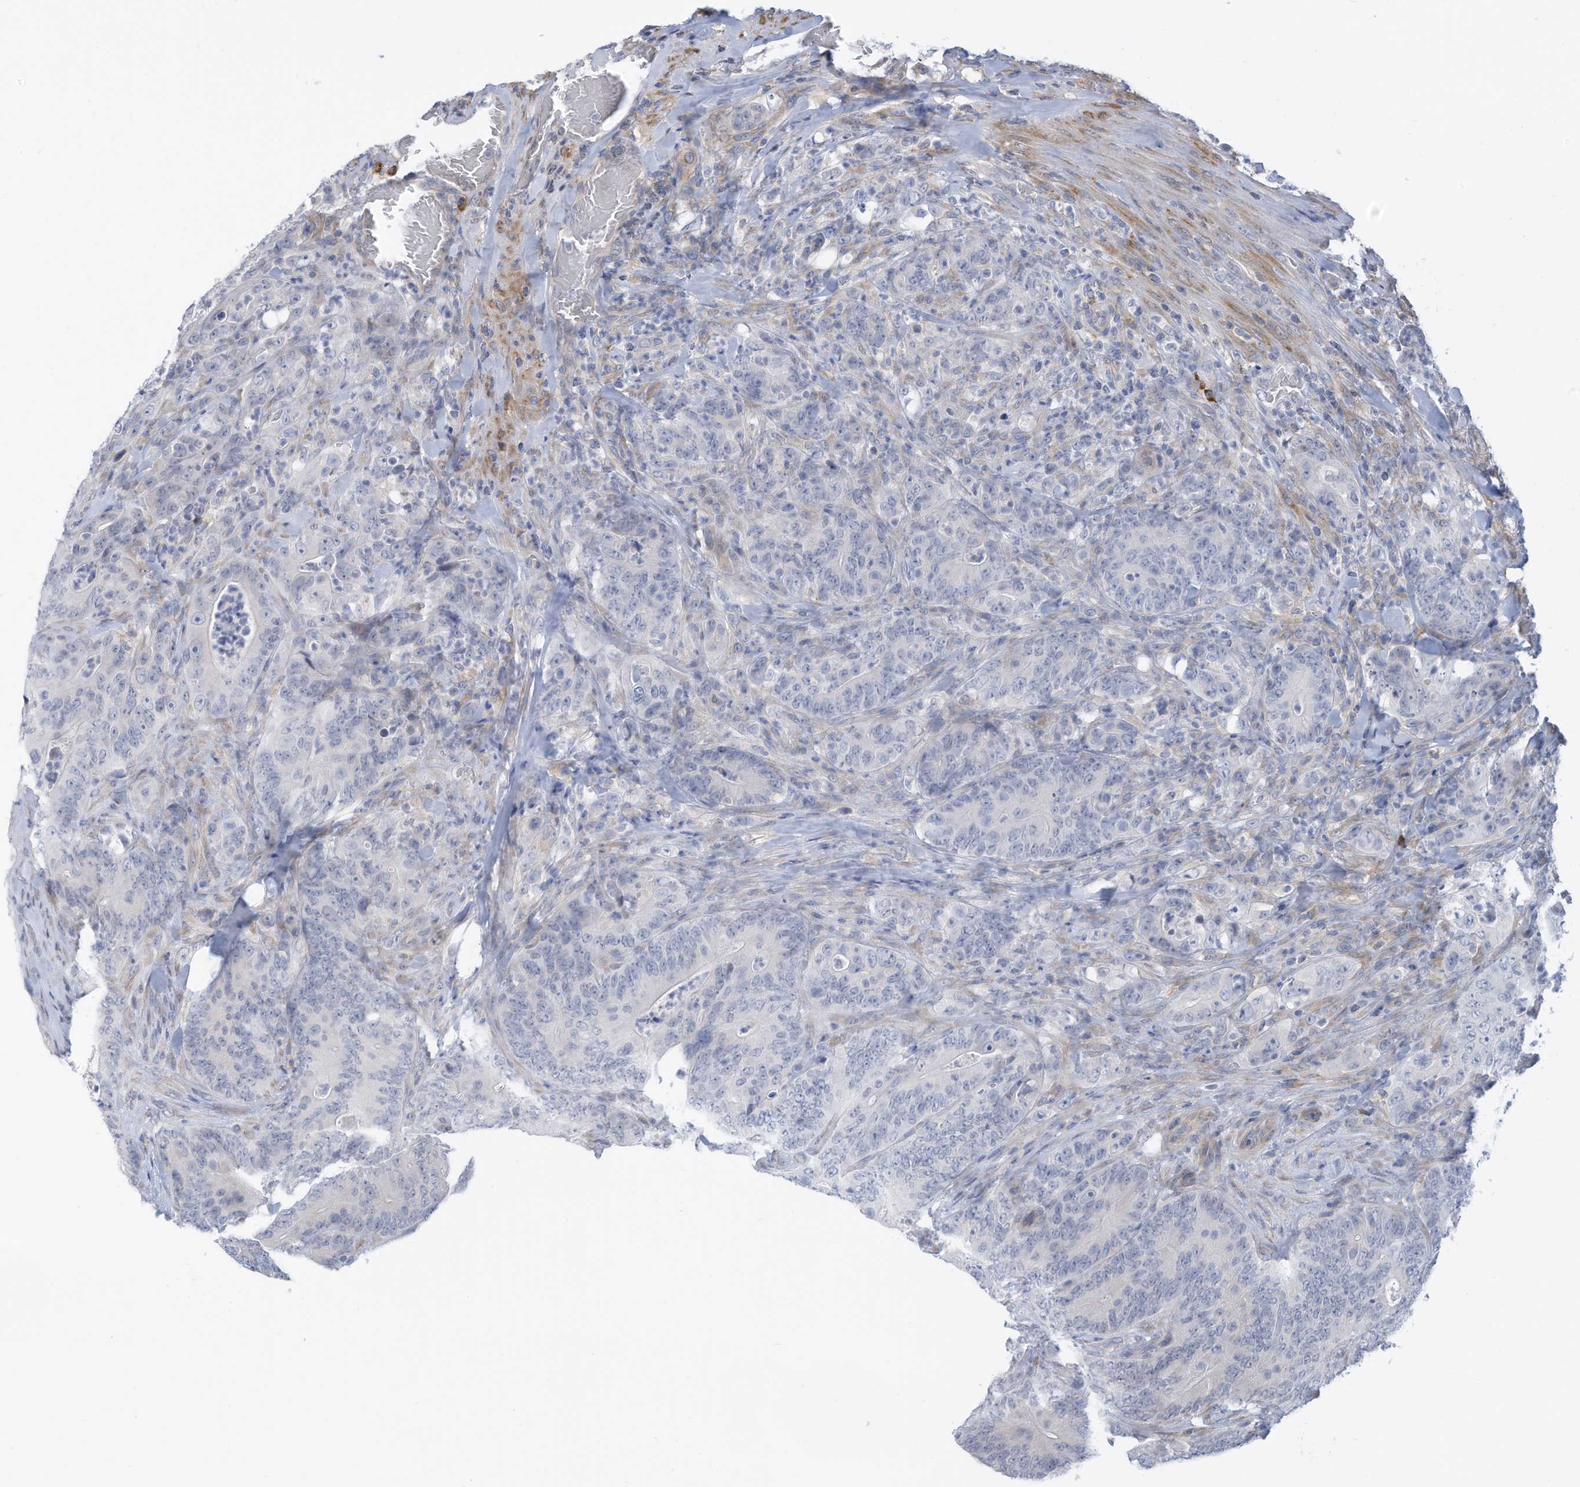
{"staining": {"intensity": "negative", "quantity": "none", "location": "none"}, "tissue": "colorectal cancer", "cell_type": "Tumor cells", "image_type": "cancer", "snomed": [{"axis": "morphology", "description": "Normal tissue, NOS"}, {"axis": "topography", "description": "Colon"}], "caption": "Tumor cells are negative for protein expression in human colorectal cancer.", "gene": "ZNF292", "patient": {"sex": "female", "age": 82}}